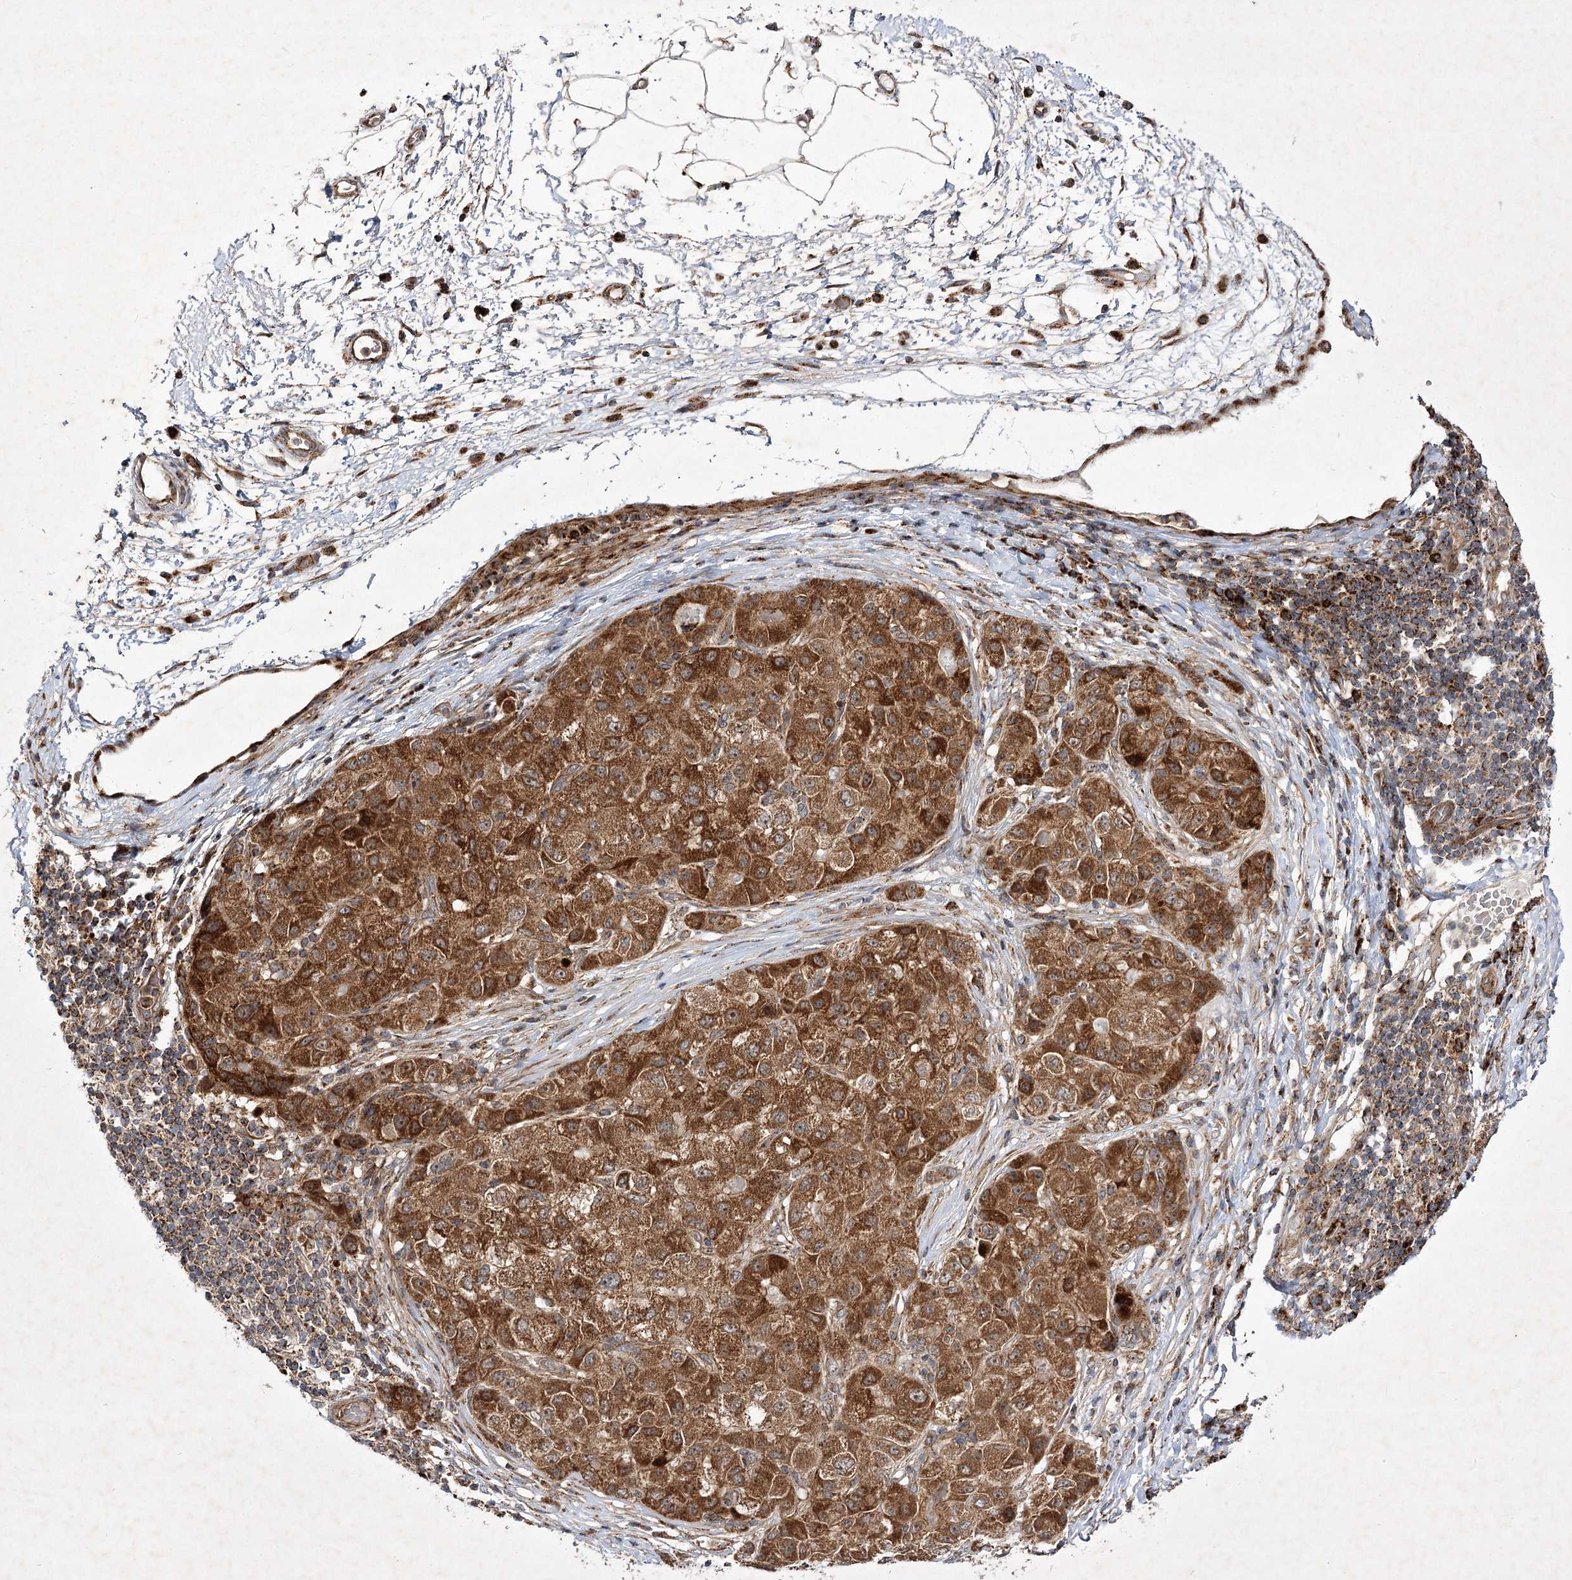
{"staining": {"intensity": "strong", "quantity": ">75%", "location": "cytoplasmic/membranous"}, "tissue": "liver cancer", "cell_type": "Tumor cells", "image_type": "cancer", "snomed": [{"axis": "morphology", "description": "Carcinoma, Hepatocellular, NOS"}, {"axis": "topography", "description": "Liver"}], "caption": "Liver cancer stained for a protein shows strong cytoplasmic/membranous positivity in tumor cells.", "gene": "SCRN3", "patient": {"sex": "male", "age": 80}}